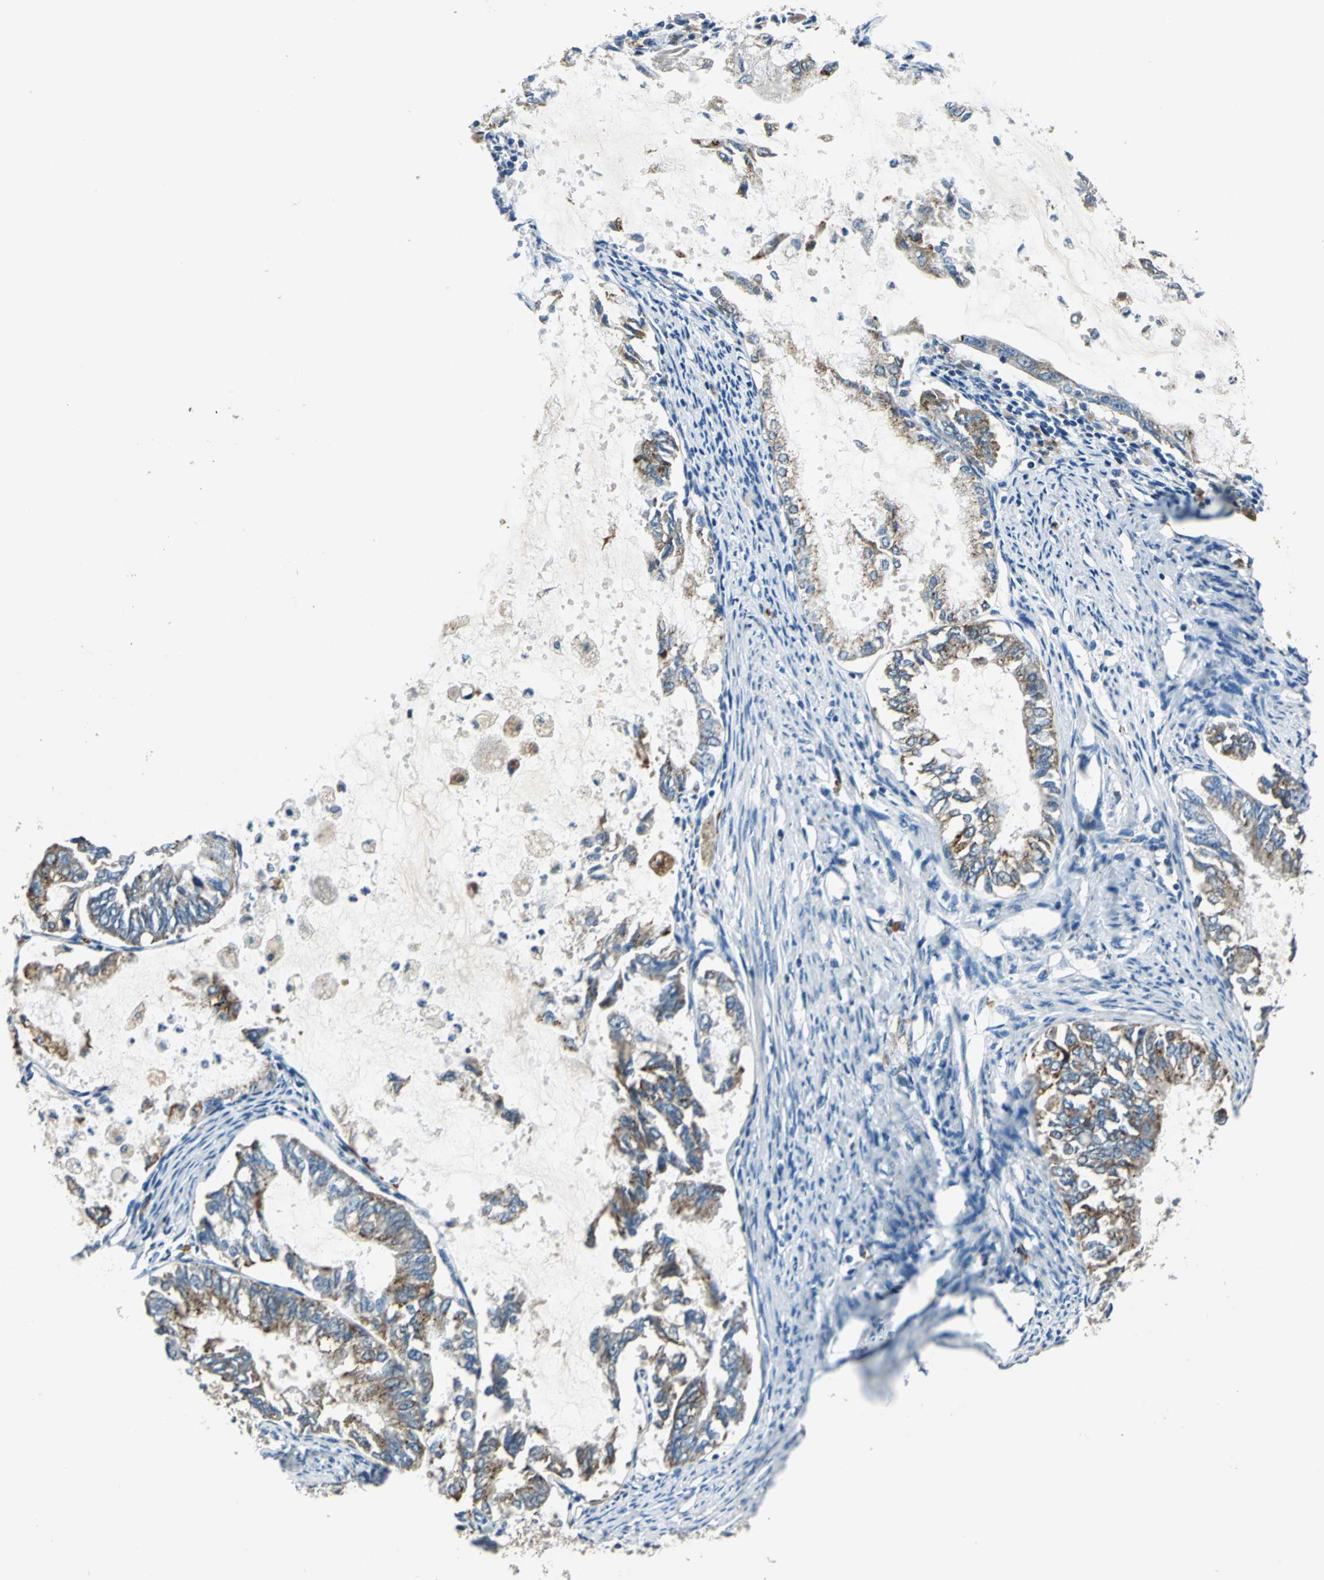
{"staining": {"intensity": "moderate", "quantity": "<25%", "location": "cytoplasmic/membranous"}, "tissue": "endometrial cancer", "cell_type": "Tumor cells", "image_type": "cancer", "snomed": [{"axis": "morphology", "description": "Adenocarcinoma, NOS"}, {"axis": "topography", "description": "Endometrium"}], "caption": "Adenocarcinoma (endometrial) stained with DAB (3,3'-diaminobenzidine) IHC displays low levels of moderate cytoplasmic/membranous positivity in about <25% of tumor cells.", "gene": "NIT1", "patient": {"sex": "female", "age": 86}}